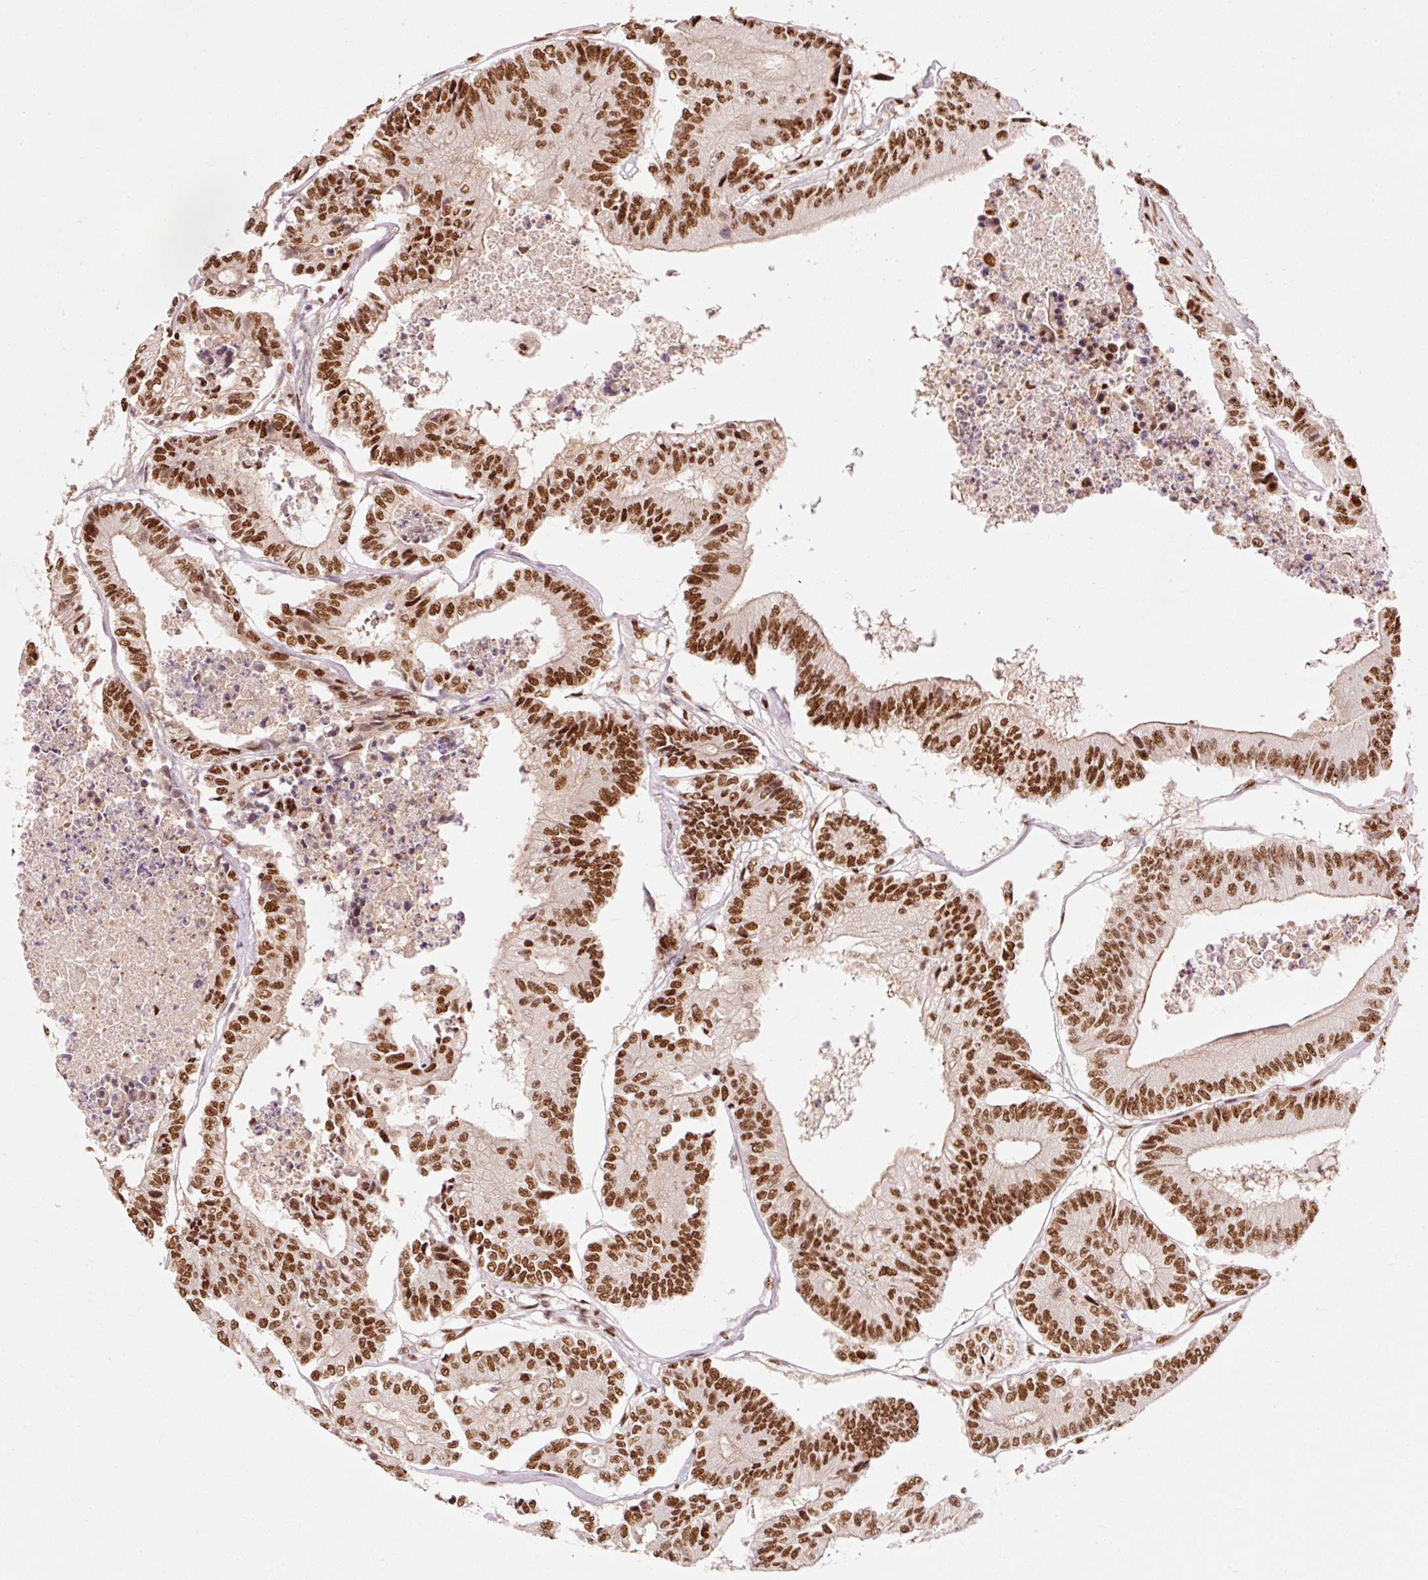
{"staining": {"intensity": "strong", "quantity": ">75%", "location": "cytoplasmic/membranous,nuclear"}, "tissue": "colorectal cancer", "cell_type": "Tumor cells", "image_type": "cancer", "snomed": [{"axis": "morphology", "description": "Adenocarcinoma, NOS"}, {"axis": "topography", "description": "Colon"}], "caption": "Tumor cells show strong cytoplasmic/membranous and nuclear positivity in approximately >75% of cells in colorectal adenocarcinoma.", "gene": "ZBTB44", "patient": {"sex": "female", "age": 84}}